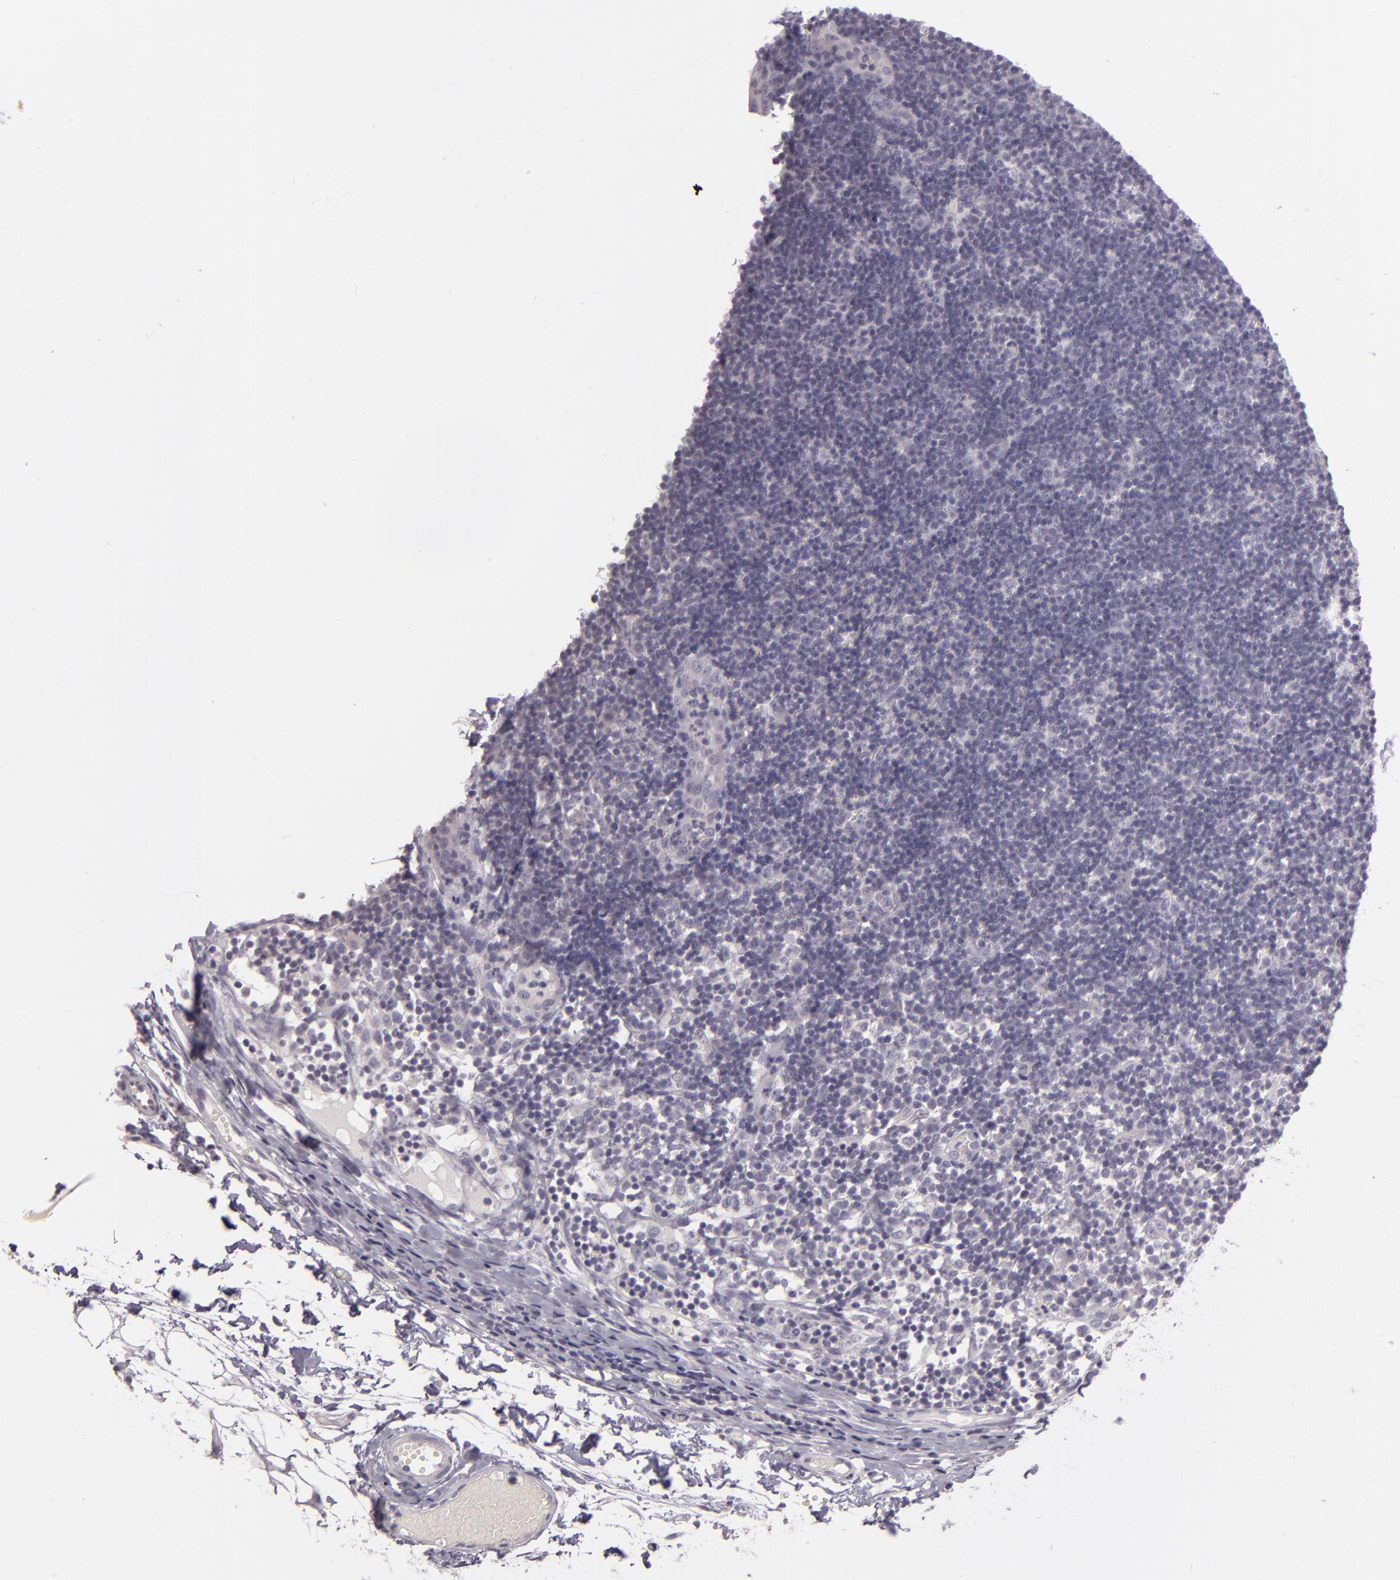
{"staining": {"intensity": "negative", "quantity": "none", "location": "none"}, "tissue": "lymph node", "cell_type": "Germinal center cells", "image_type": "normal", "snomed": [{"axis": "morphology", "description": "Normal tissue, NOS"}, {"axis": "morphology", "description": "Inflammation, NOS"}, {"axis": "topography", "description": "Lymph node"}, {"axis": "topography", "description": "Salivary gland"}], "caption": "This micrograph is of unremarkable lymph node stained with immunohistochemistry (IHC) to label a protein in brown with the nuclei are counter-stained blue. There is no expression in germinal center cells.", "gene": "EGFL6", "patient": {"sex": "male", "age": 3}}